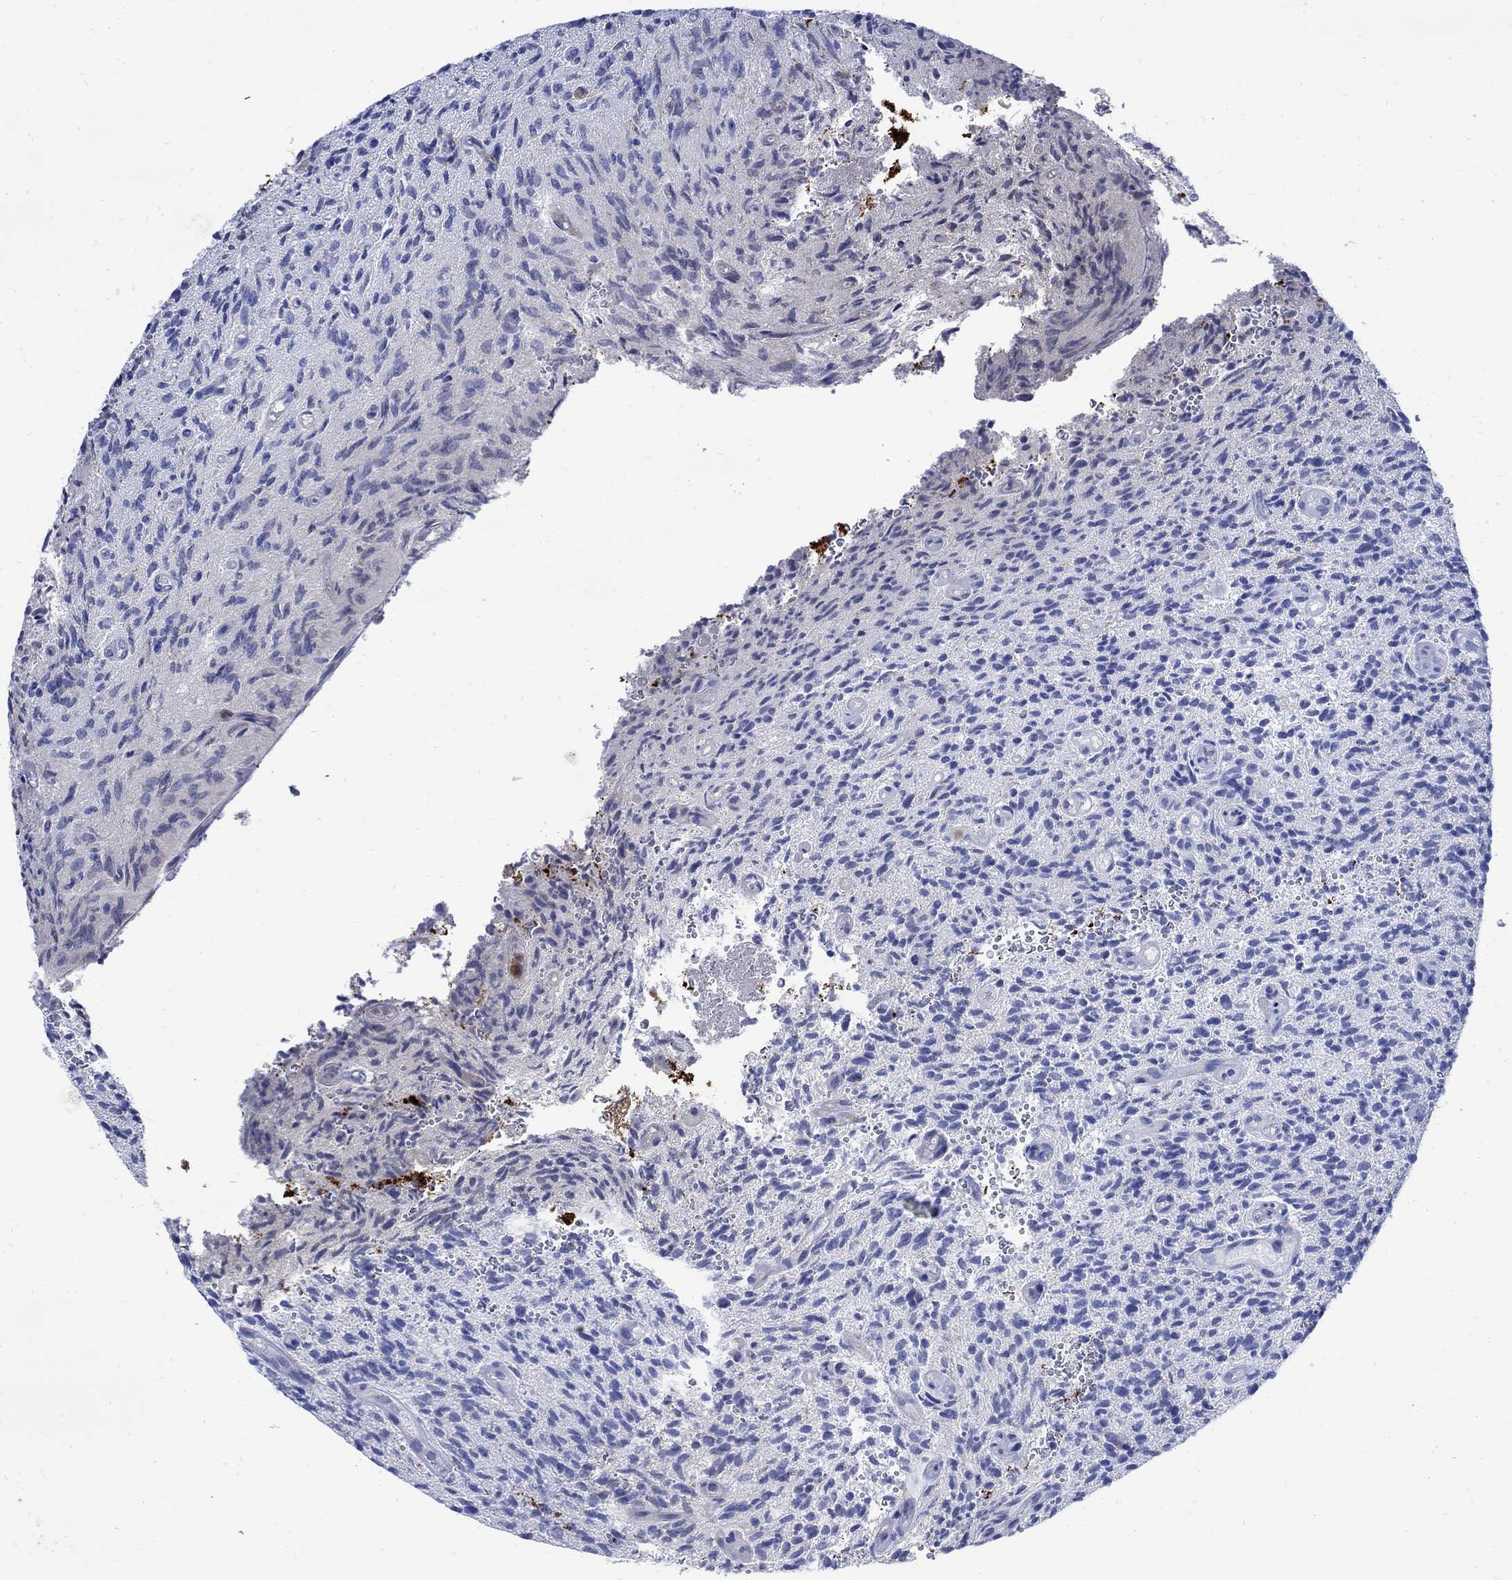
{"staining": {"intensity": "negative", "quantity": "none", "location": "none"}, "tissue": "glioma", "cell_type": "Tumor cells", "image_type": "cancer", "snomed": [{"axis": "morphology", "description": "Glioma, malignant, High grade"}, {"axis": "topography", "description": "Brain"}], "caption": "Tumor cells show no significant protein positivity in malignant glioma (high-grade). The staining was performed using DAB (3,3'-diaminobenzidine) to visualize the protein expression in brown, while the nuclei were stained in blue with hematoxylin (Magnification: 20x).", "gene": "CPLX2", "patient": {"sex": "male", "age": 64}}